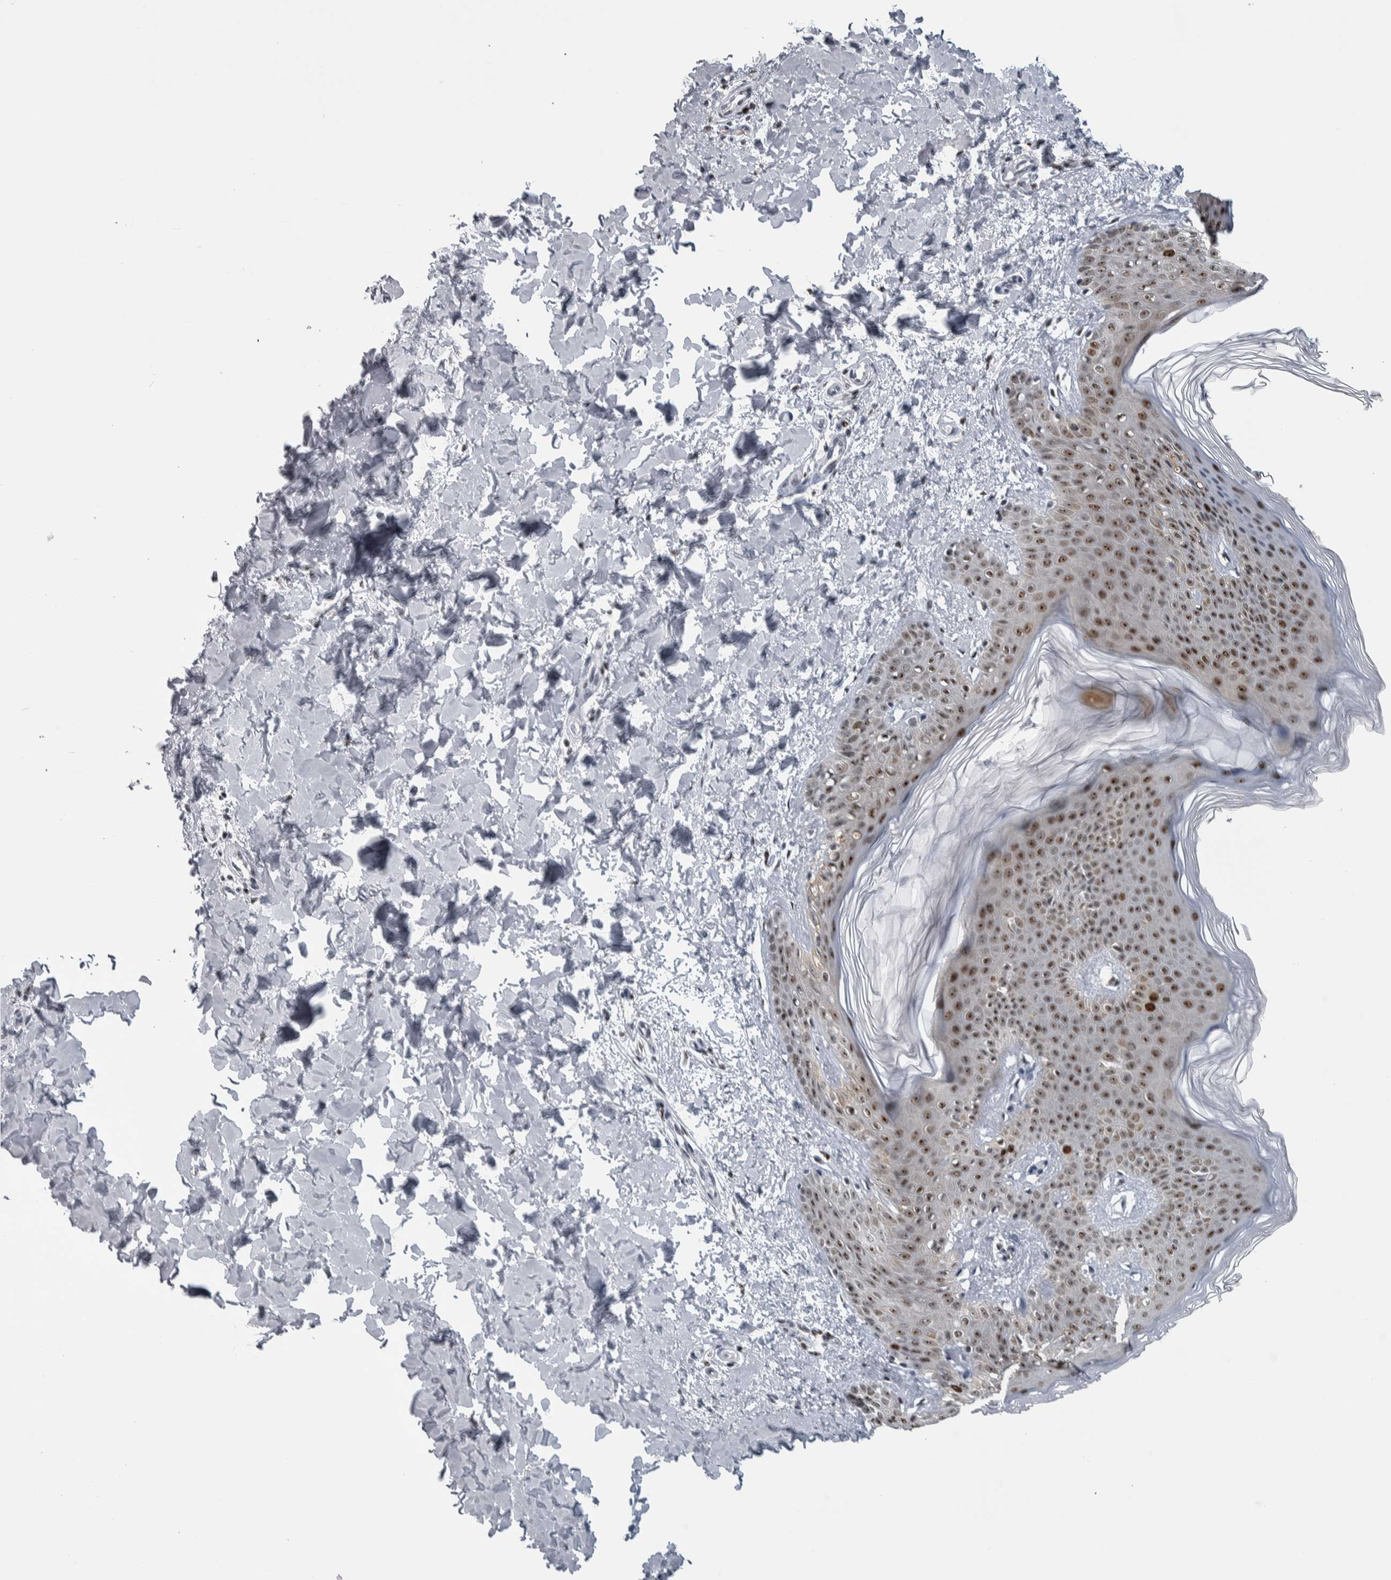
{"staining": {"intensity": "moderate", "quantity": ">75%", "location": "nuclear"}, "tissue": "skin", "cell_type": "Fibroblasts", "image_type": "normal", "snomed": [{"axis": "morphology", "description": "Normal tissue, NOS"}, {"axis": "morphology", "description": "Neoplasm, benign, NOS"}, {"axis": "topography", "description": "Skin"}, {"axis": "topography", "description": "Soft tissue"}], "caption": "Protein staining by immunohistochemistry (IHC) shows moderate nuclear staining in approximately >75% of fibroblasts in unremarkable skin.", "gene": "TOP2B", "patient": {"sex": "male", "age": 26}}